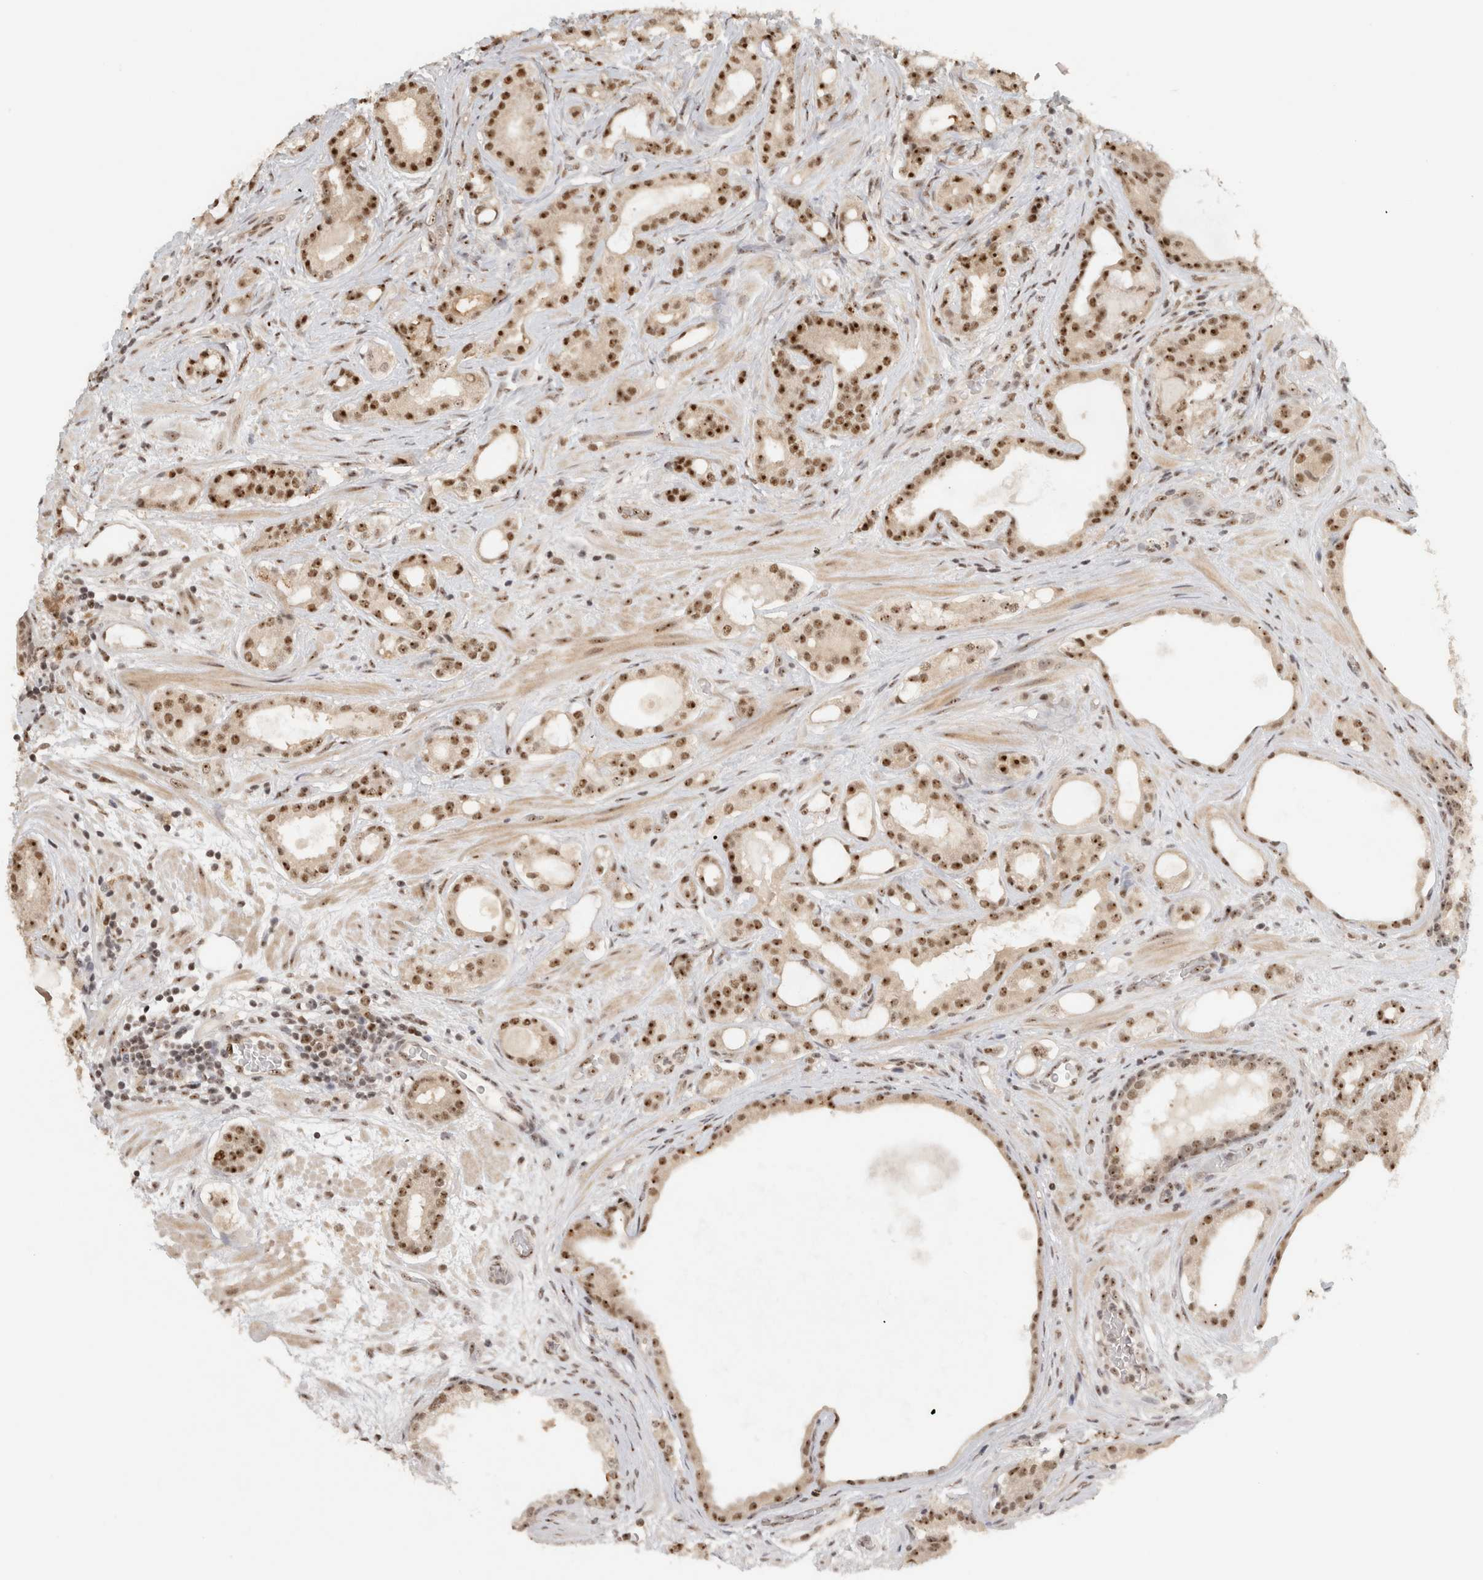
{"staining": {"intensity": "strong", "quantity": ">75%", "location": "nuclear"}, "tissue": "prostate cancer", "cell_type": "Tumor cells", "image_type": "cancer", "snomed": [{"axis": "morphology", "description": "Adenocarcinoma, High grade"}, {"axis": "topography", "description": "Prostate"}], "caption": "This is a micrograph of immunohistochemistry (IHC) staining of prostate cancer, which shows strong positivity in the nuclear of tumor cells.", "gene": "EBNA1BP2", "patient": {"sex": "male", "age": 60}}